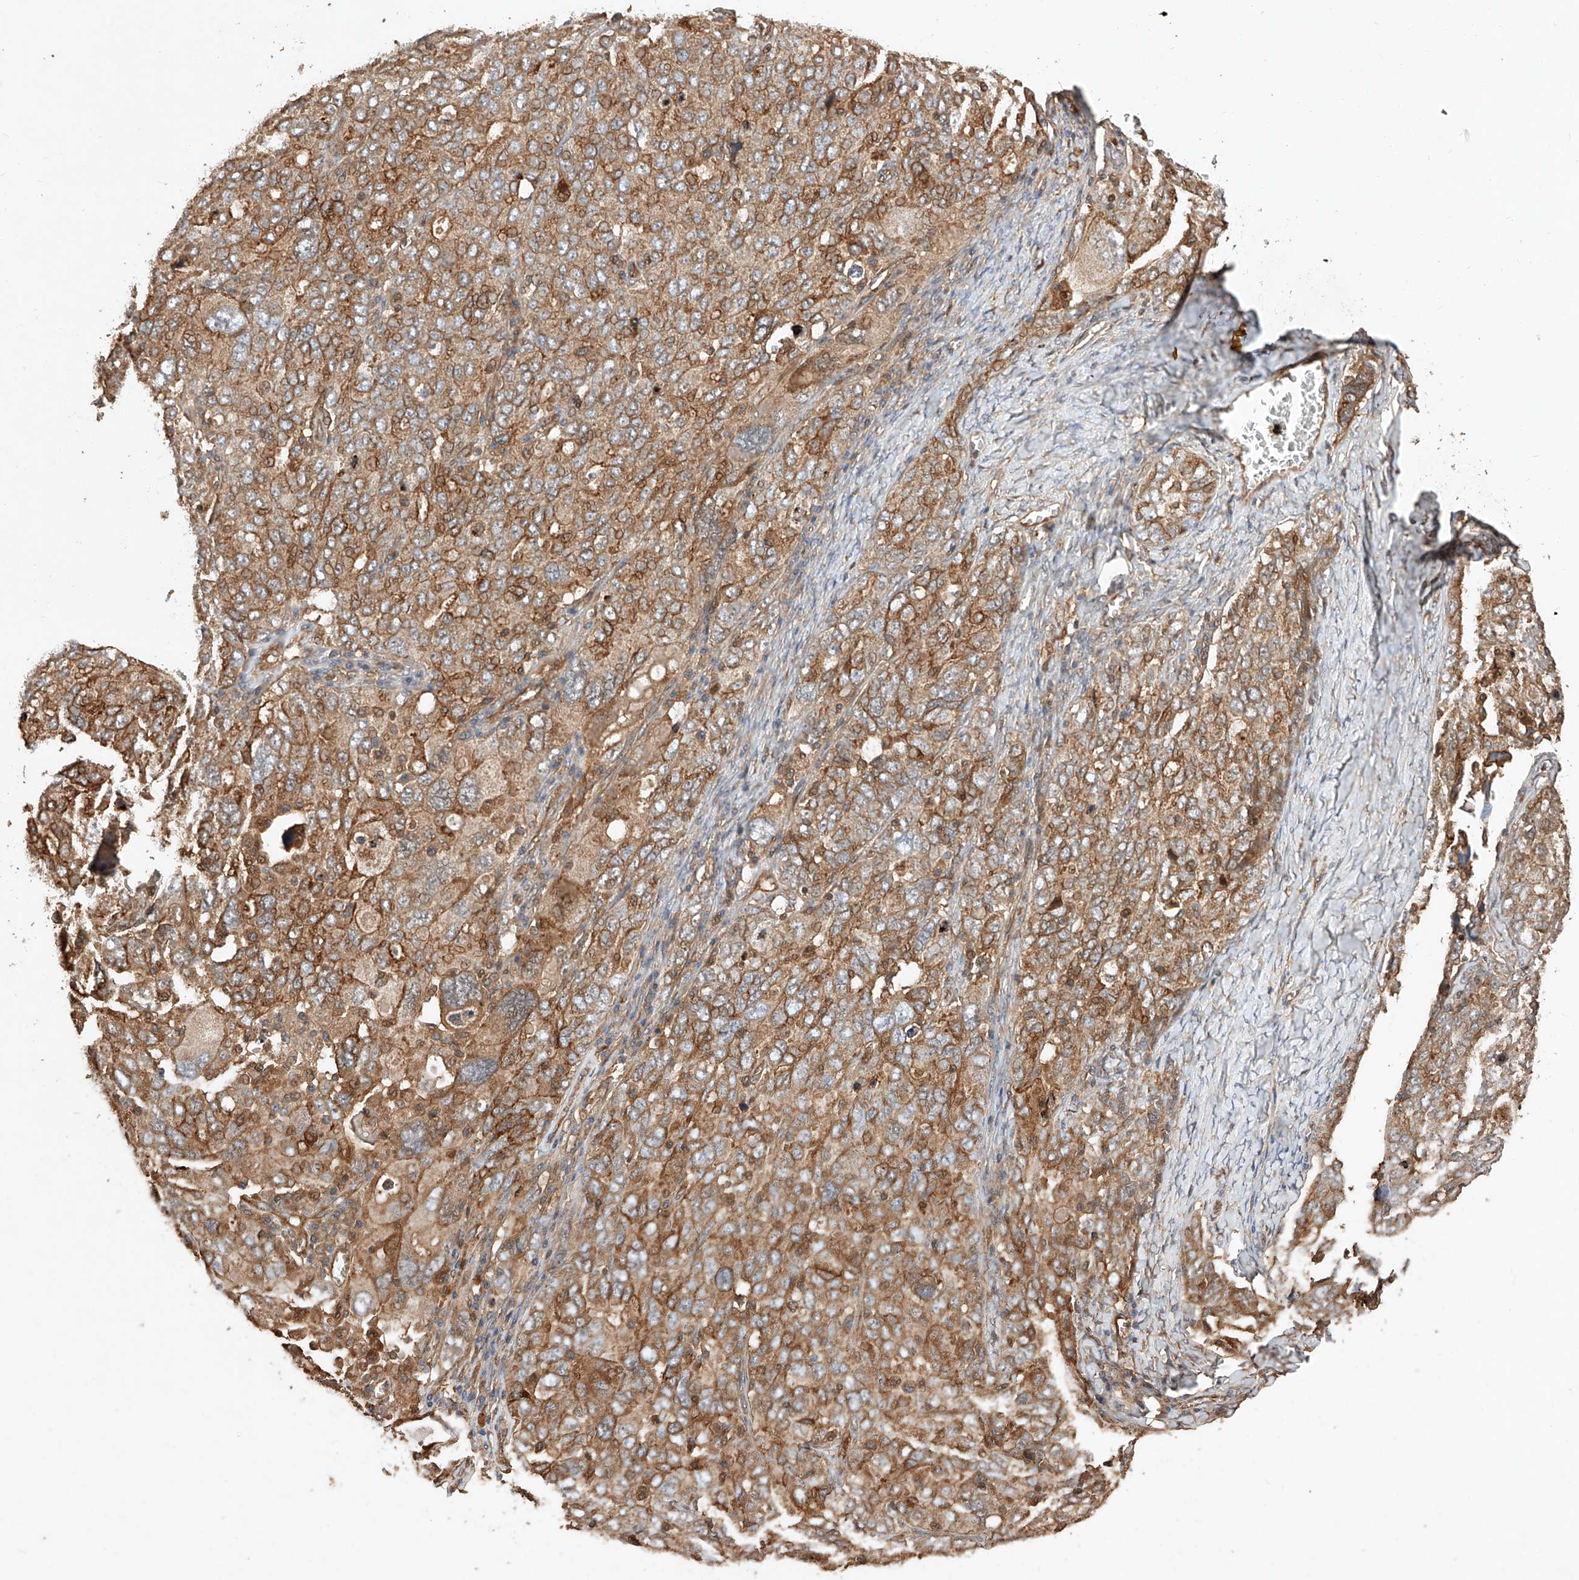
{"staining": {"intensity": "moderate", "quantity": ">75%", "location": "cytoplasmic/membranous"}, "tissue": "ovarian cancer", "cell_type": "Tumor cells", "image_type": "cancer", "snomed": [{"axis": "morphology", "description": "Carcinoma, endometroid"}, {"axis": "topography", "description": "Ovary"}], "caption": "The photomicrograph reveals a brown stain indicating the presence of a protein in the cytoplasmic/membranous of tumor cells in ovarian cancer.", "gene": "GHDC", "patient": {"sex": "female", "age": 62}}